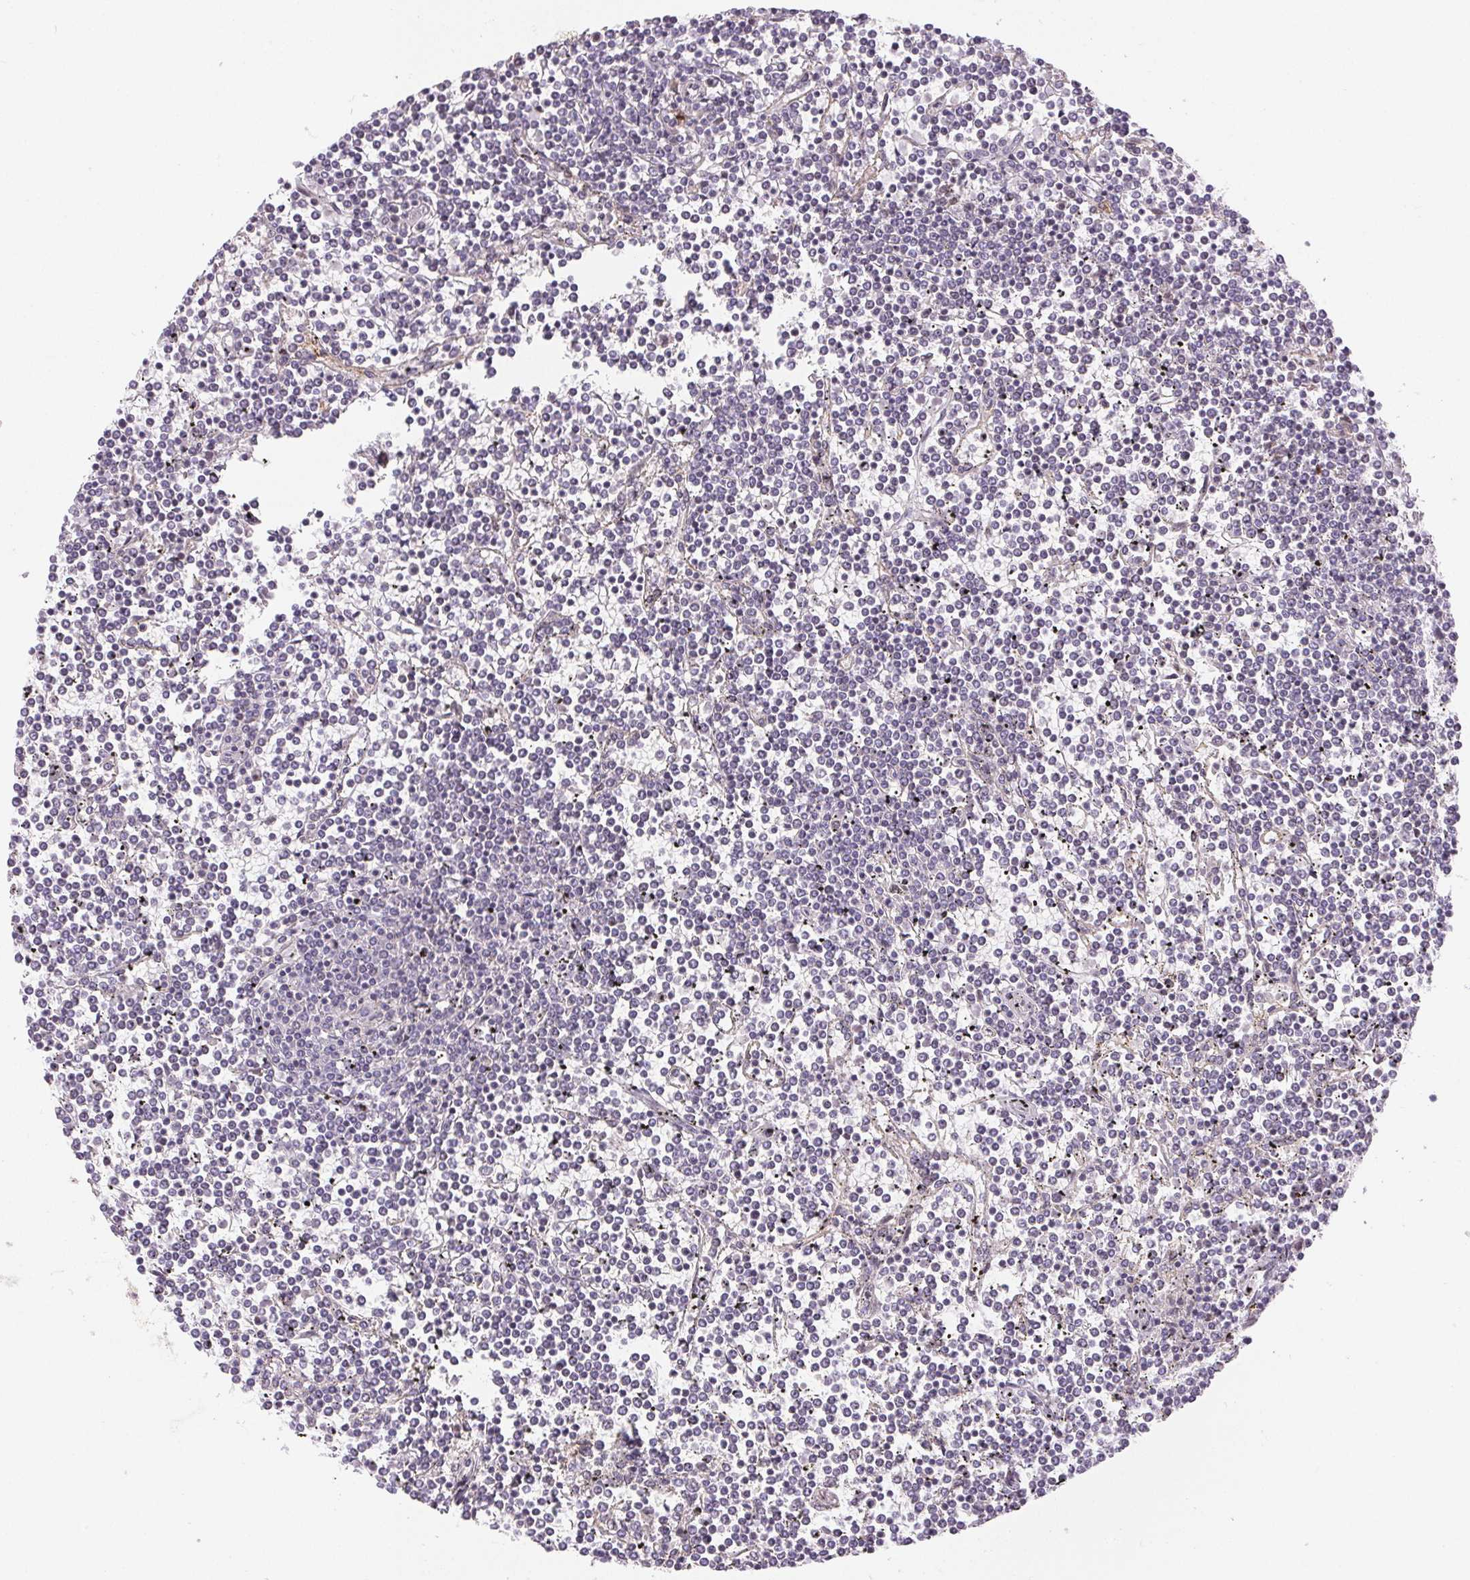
{"staining": {"intensity": "negative", "quantity": "none", "location": "none"}, "tissue": "lymphoma", "cell_type": "Tumor cells", "image_type": "cancer", "snomed": [{"axis": "morphology", "description": "Malignant lymphoma, non-Hodgkin's type, Low grade"}, {"axis": "topography", "description": "Spleen"}], "caption": "Immunohistochemistry (IHC) image of human lymphoma stained for a protein (brown), which shows no staining in tumor cells.", "gene": "RPGRIP1", "patient": {"sex": "female", "age": 19}}